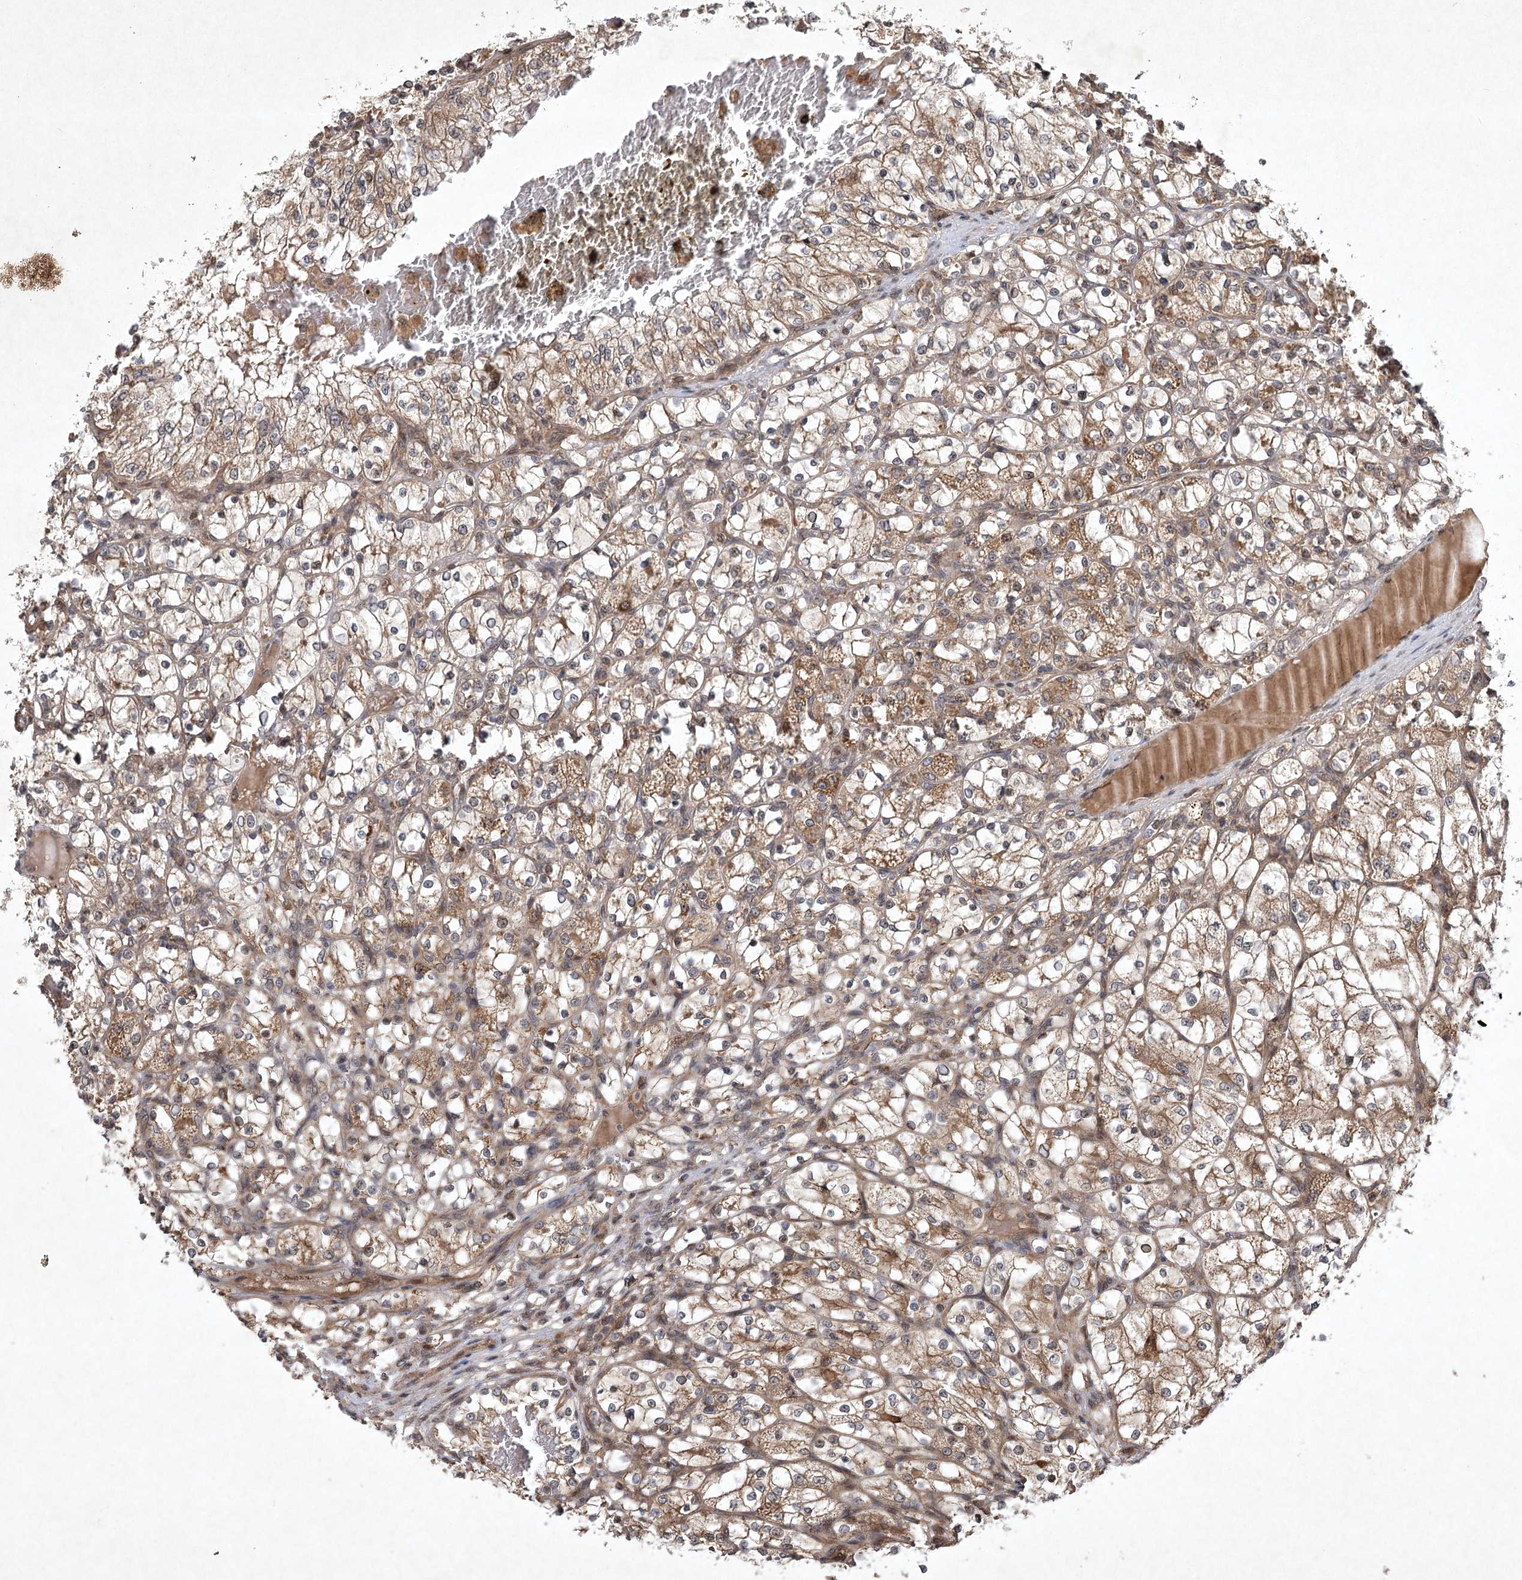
{"staining": {"intensity": "moderate", "quantity": ">75%", "location": "cytoplasmic/membranous"}, "tissue": "renal cancer", "cell_type": "Tumor cells", "image_type": "cancer", "snomed": [{"axis": "morphology", "description": "Adenocarcinoma, NOS"}, {"axis": "topography", "description": "Kidney"}], "caption": "Protein staining of renal cancer tissue shows moderate cytoplasmic/membranous staining in about >75% of tumor cells.", "gene": "INSIG2", "patient": {"sex": "female", "age": 69}}